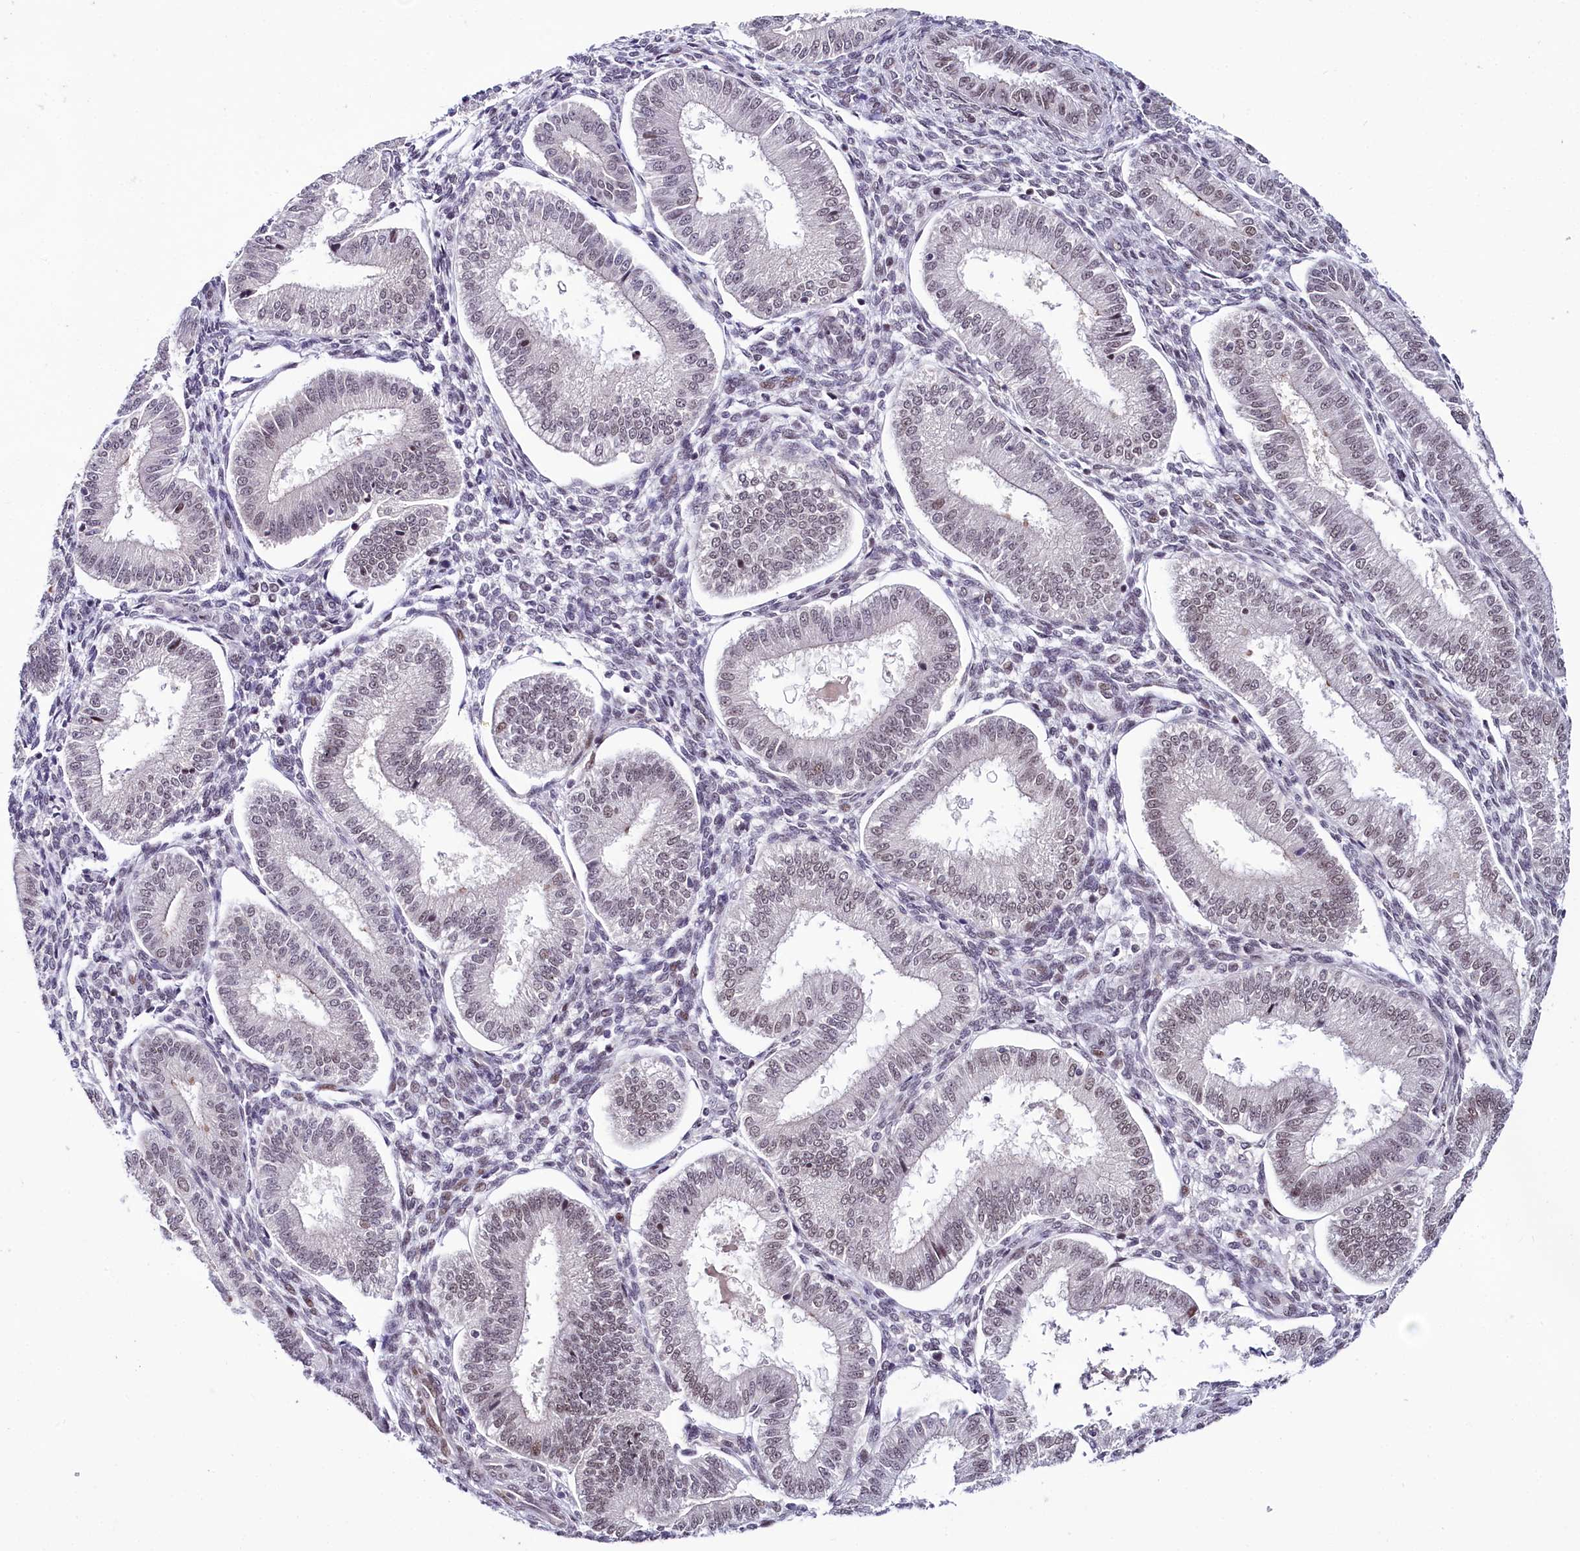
{"staining": {"intensity": "negative", "quantity": "none", "location": "none"}, "tissue": "endometrium", "cell_type": "Cells in endometrial stroma", "image_type": "normal", "snomed": [{"axis": "morphology", "description": "Normal tissue, NOS"}, {"axis": "topography", "description": "Endometrium"}], "caption": "Immunohistochemistry micrograph of benign endometrium: endometrium stained with DAB exhibits no significant protein positivity in cells in endometrial stroma.", "gene": "SCAF11", "patient": {"sex": "female", "age": 39}}